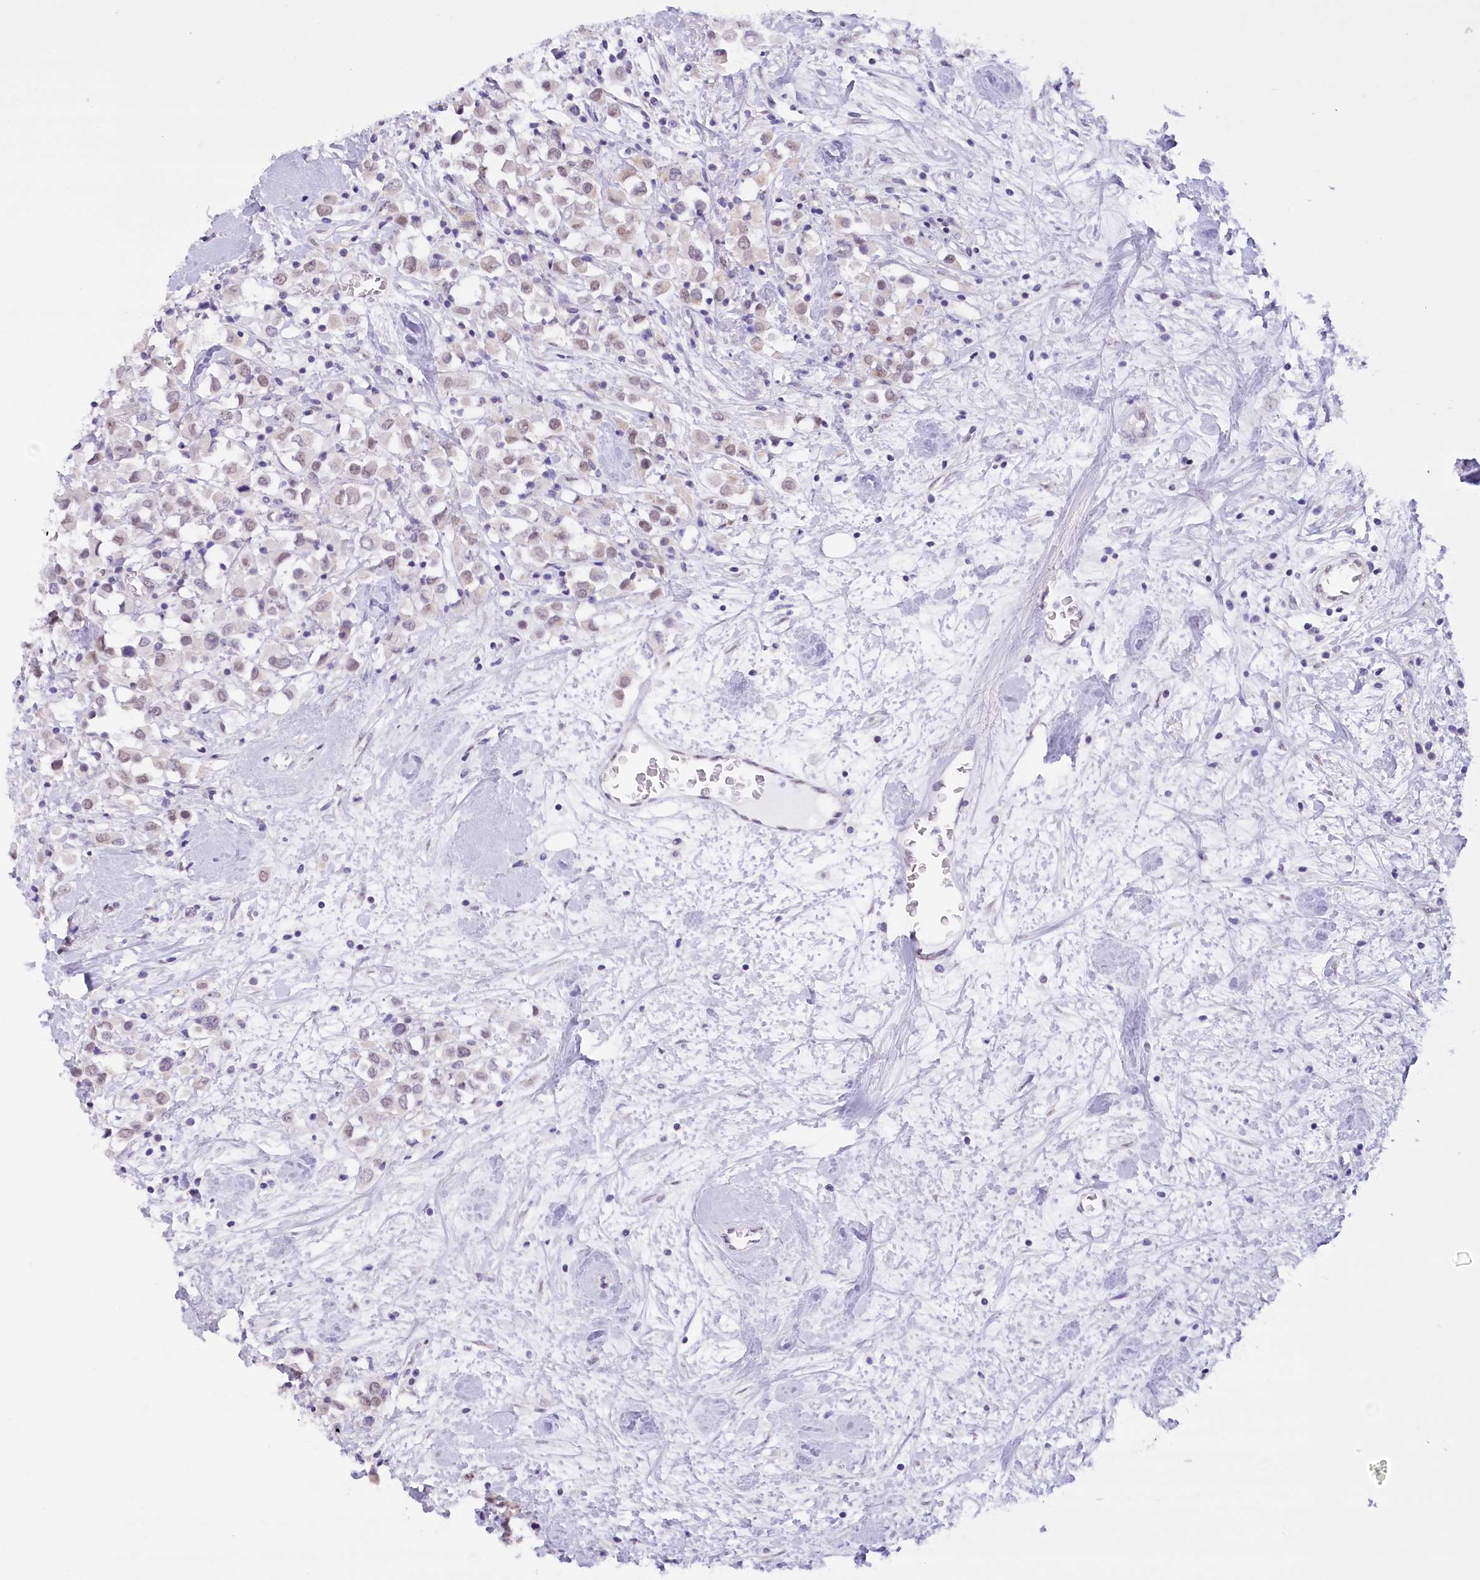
{"staining": {"intensity": "negative", "quantity": "none", "location": "none"}, "tissue": "breast cancer", "cell_type": "Tumor cells", "image_type": "cancer", "snomed": [{"axis": "morphology", "description": "Duct carcinoma"}, {"axis": "topography", "description": "Breast"}], "caption": "Photomicrograph shows no protein staining in tumor cells of breast invasive ductal carcinoma tissue.", "gene": "HNRNPA0", "patient": {"sex": "female", "age": 61}}